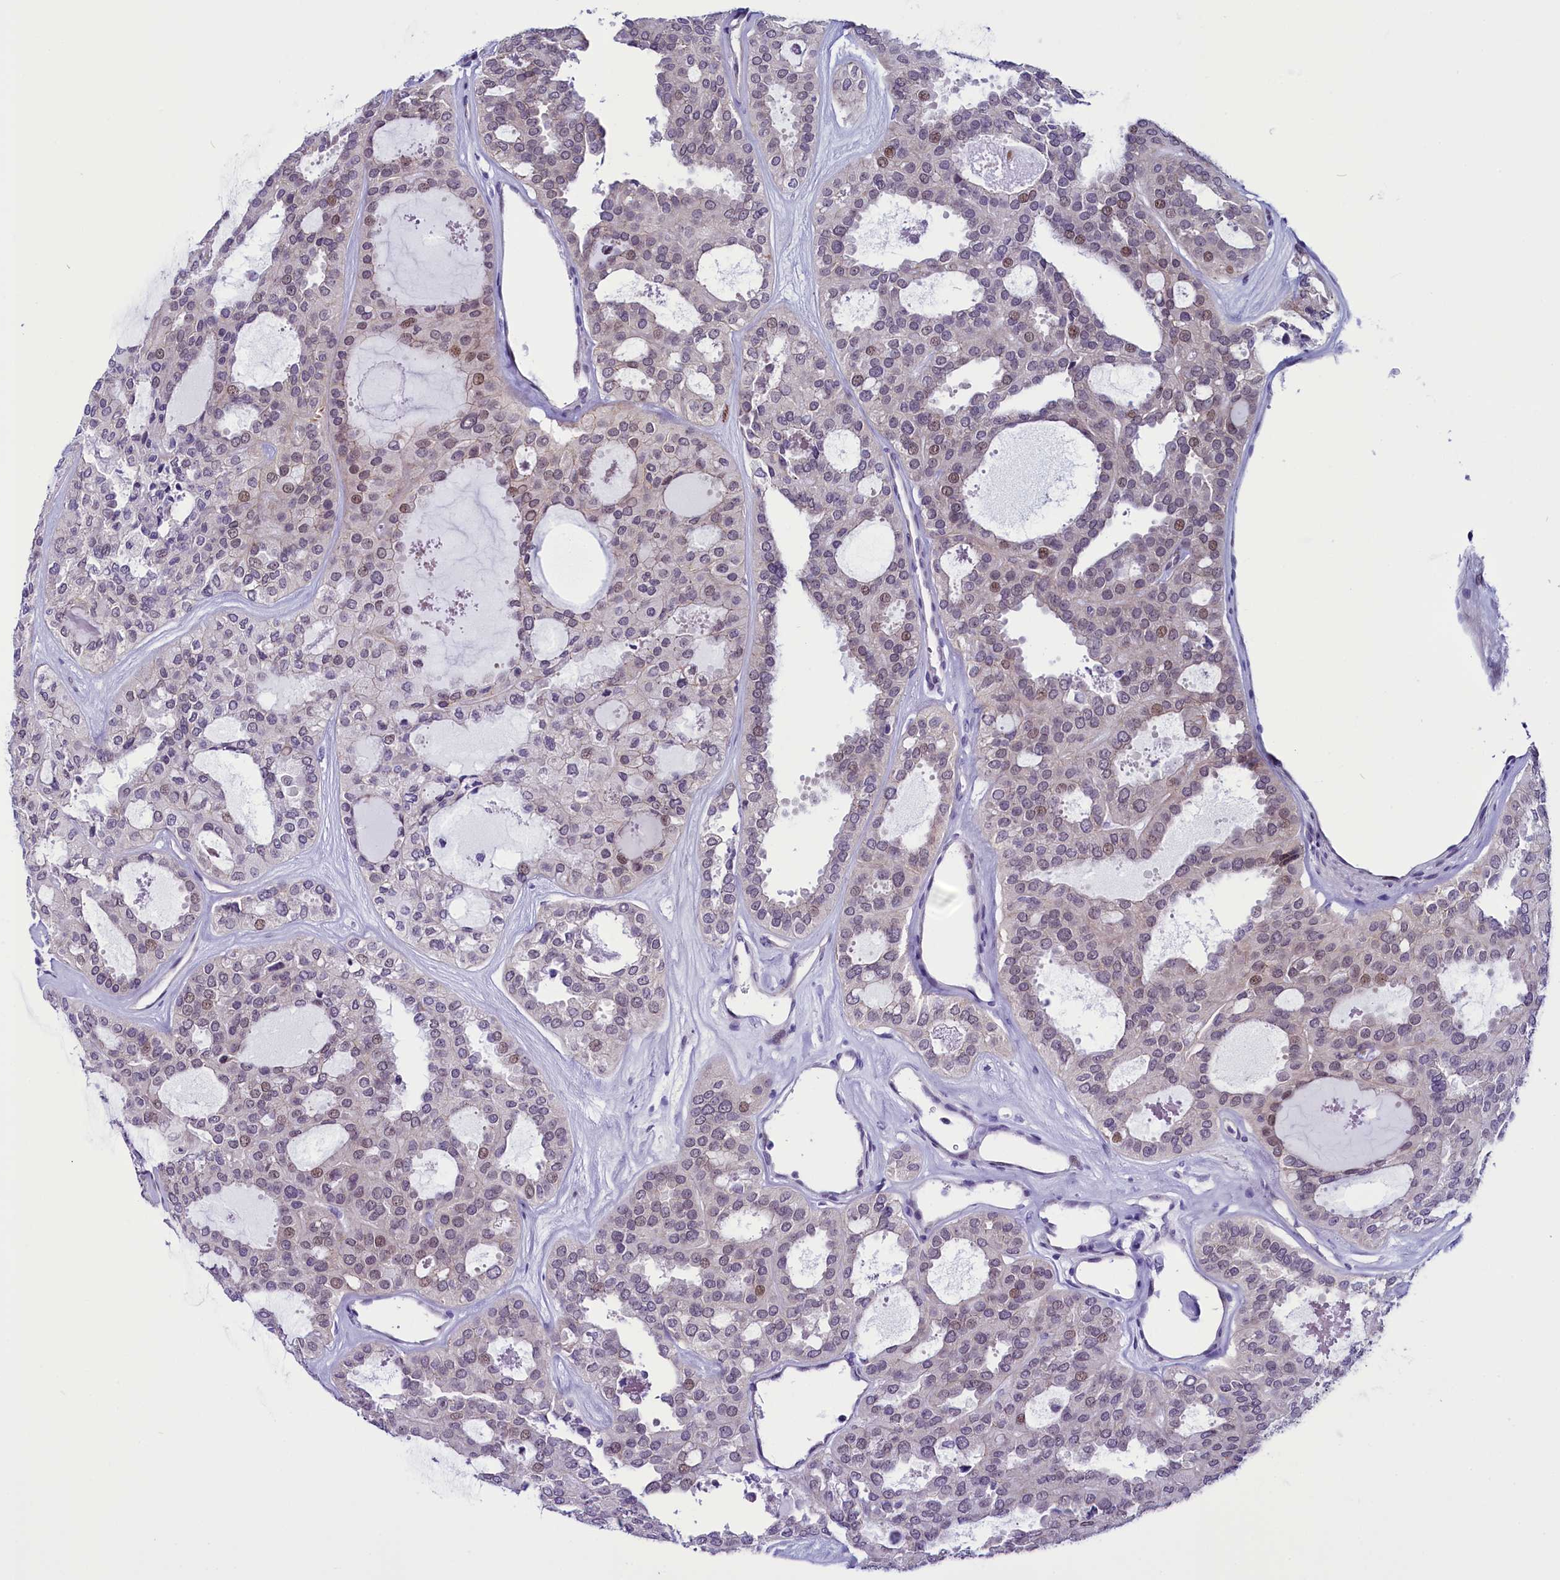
{"staining": {"intensity": "weak", "quantity": "<25%", "location": "nuclear"}, "tissue": "thyroid cancer", "cell_type": "Tumor cells", "image_type": "cancer", "snomed": [{"axis": "morphology", "description": "Follicular adenoma carcinoma, NOS"}, {"axis": "topography", "description": "Thyroid gland"}], "caption": "Immunohistochemical staining of thyroid cancer shows no significant staining in tumor cells.", "gene": "CCDC106", "patient": {"sex": "male", "age": 75}}